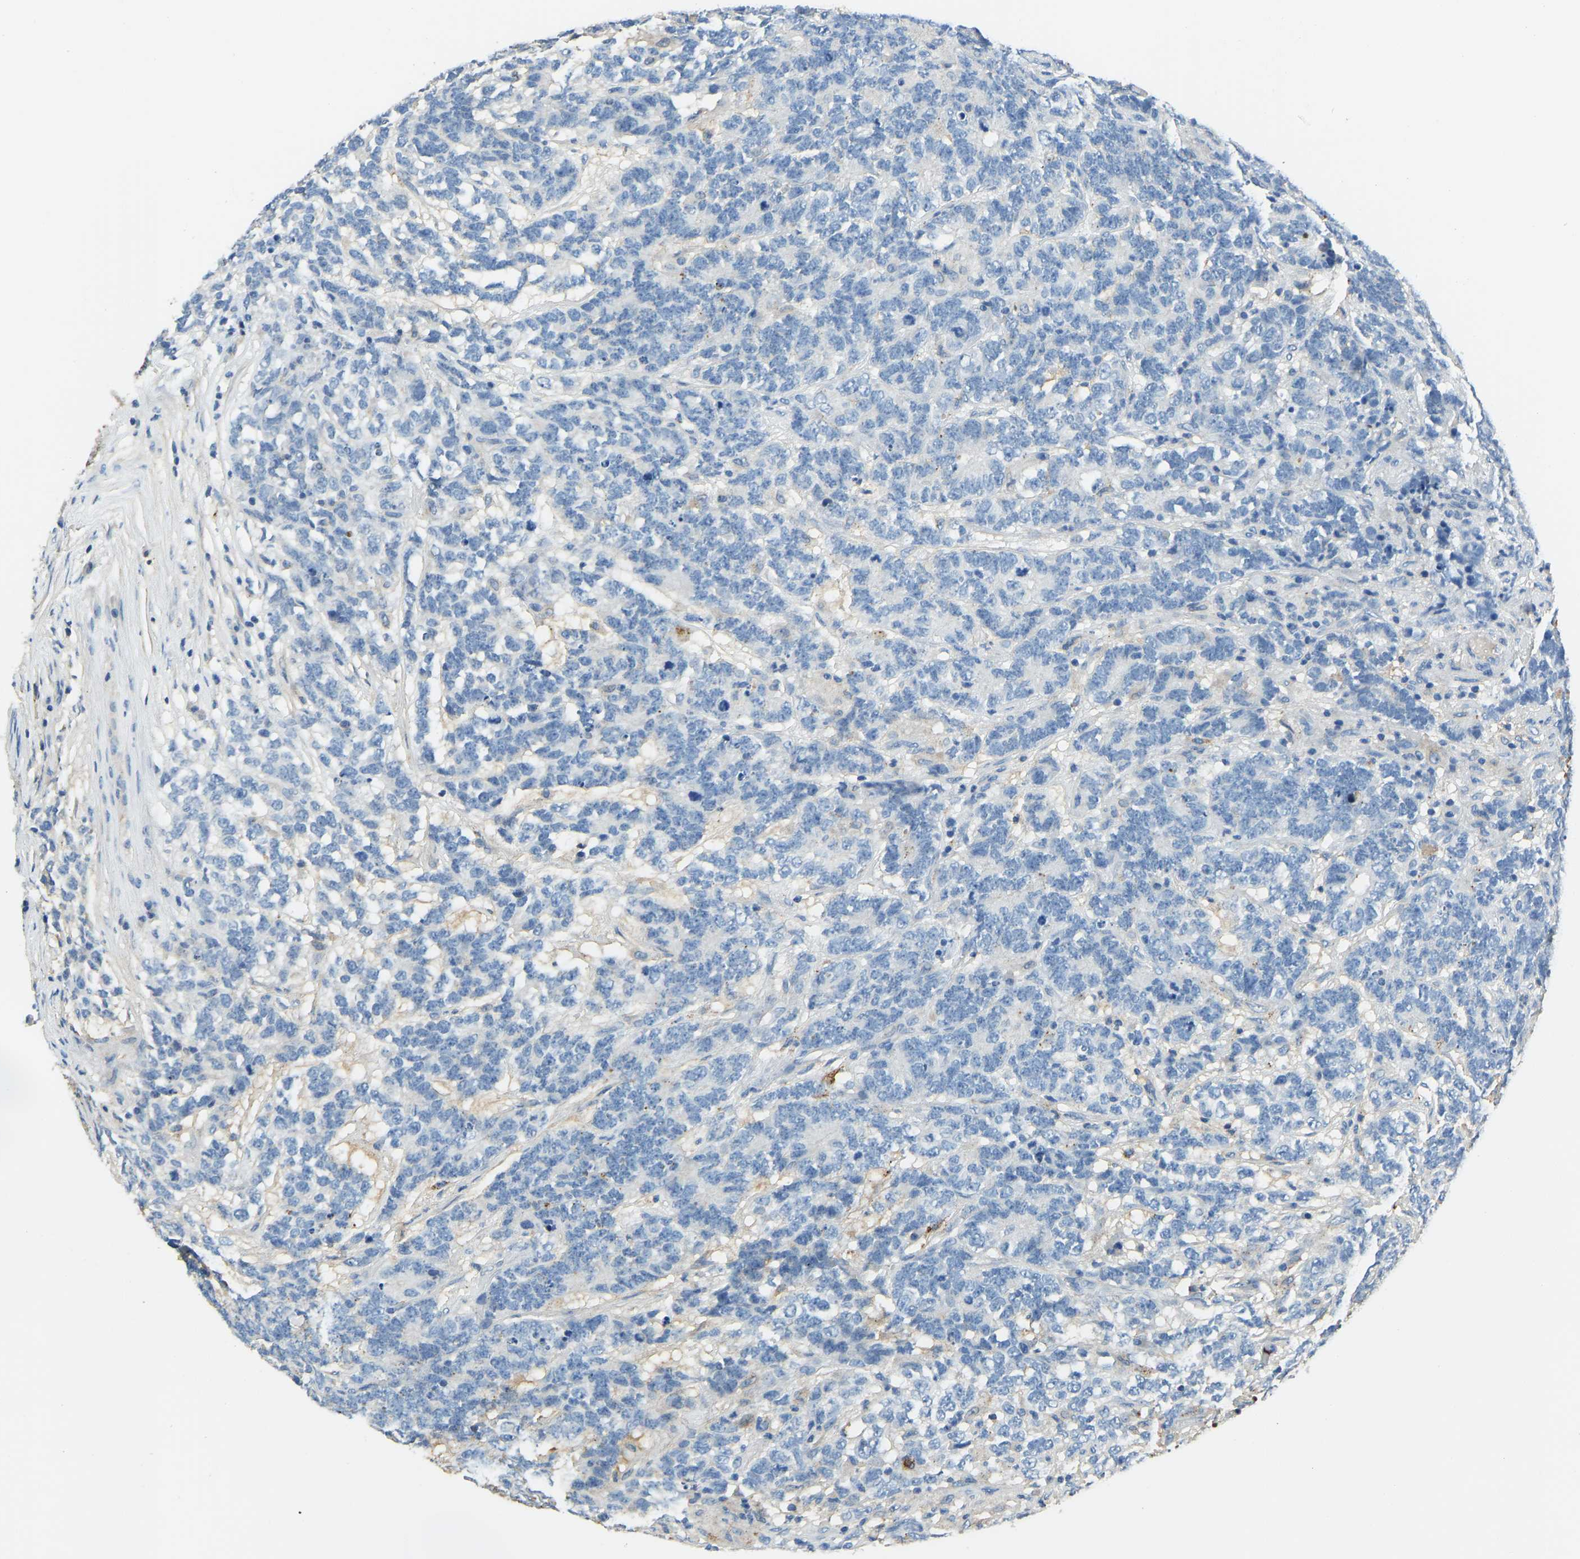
{"staining": {"intensity": "negative", "quantity": "none", "location": "none"}, "tissue": "testis cancer", "cell_type": "Tumor cells", "image_type": "cancer", "snomed": [{"axis": "morphology", "description": "Carcinoma, Embryonal, NOS"}, {"axis": "topography", "description": "Testis"}], "caption": "Immunohistochemical staining of embryonal carcinoma (testis) reveals no significant expression in tumor cells.", "gene": "THBS4", "patient": {"sex": "male", "age": 26}}